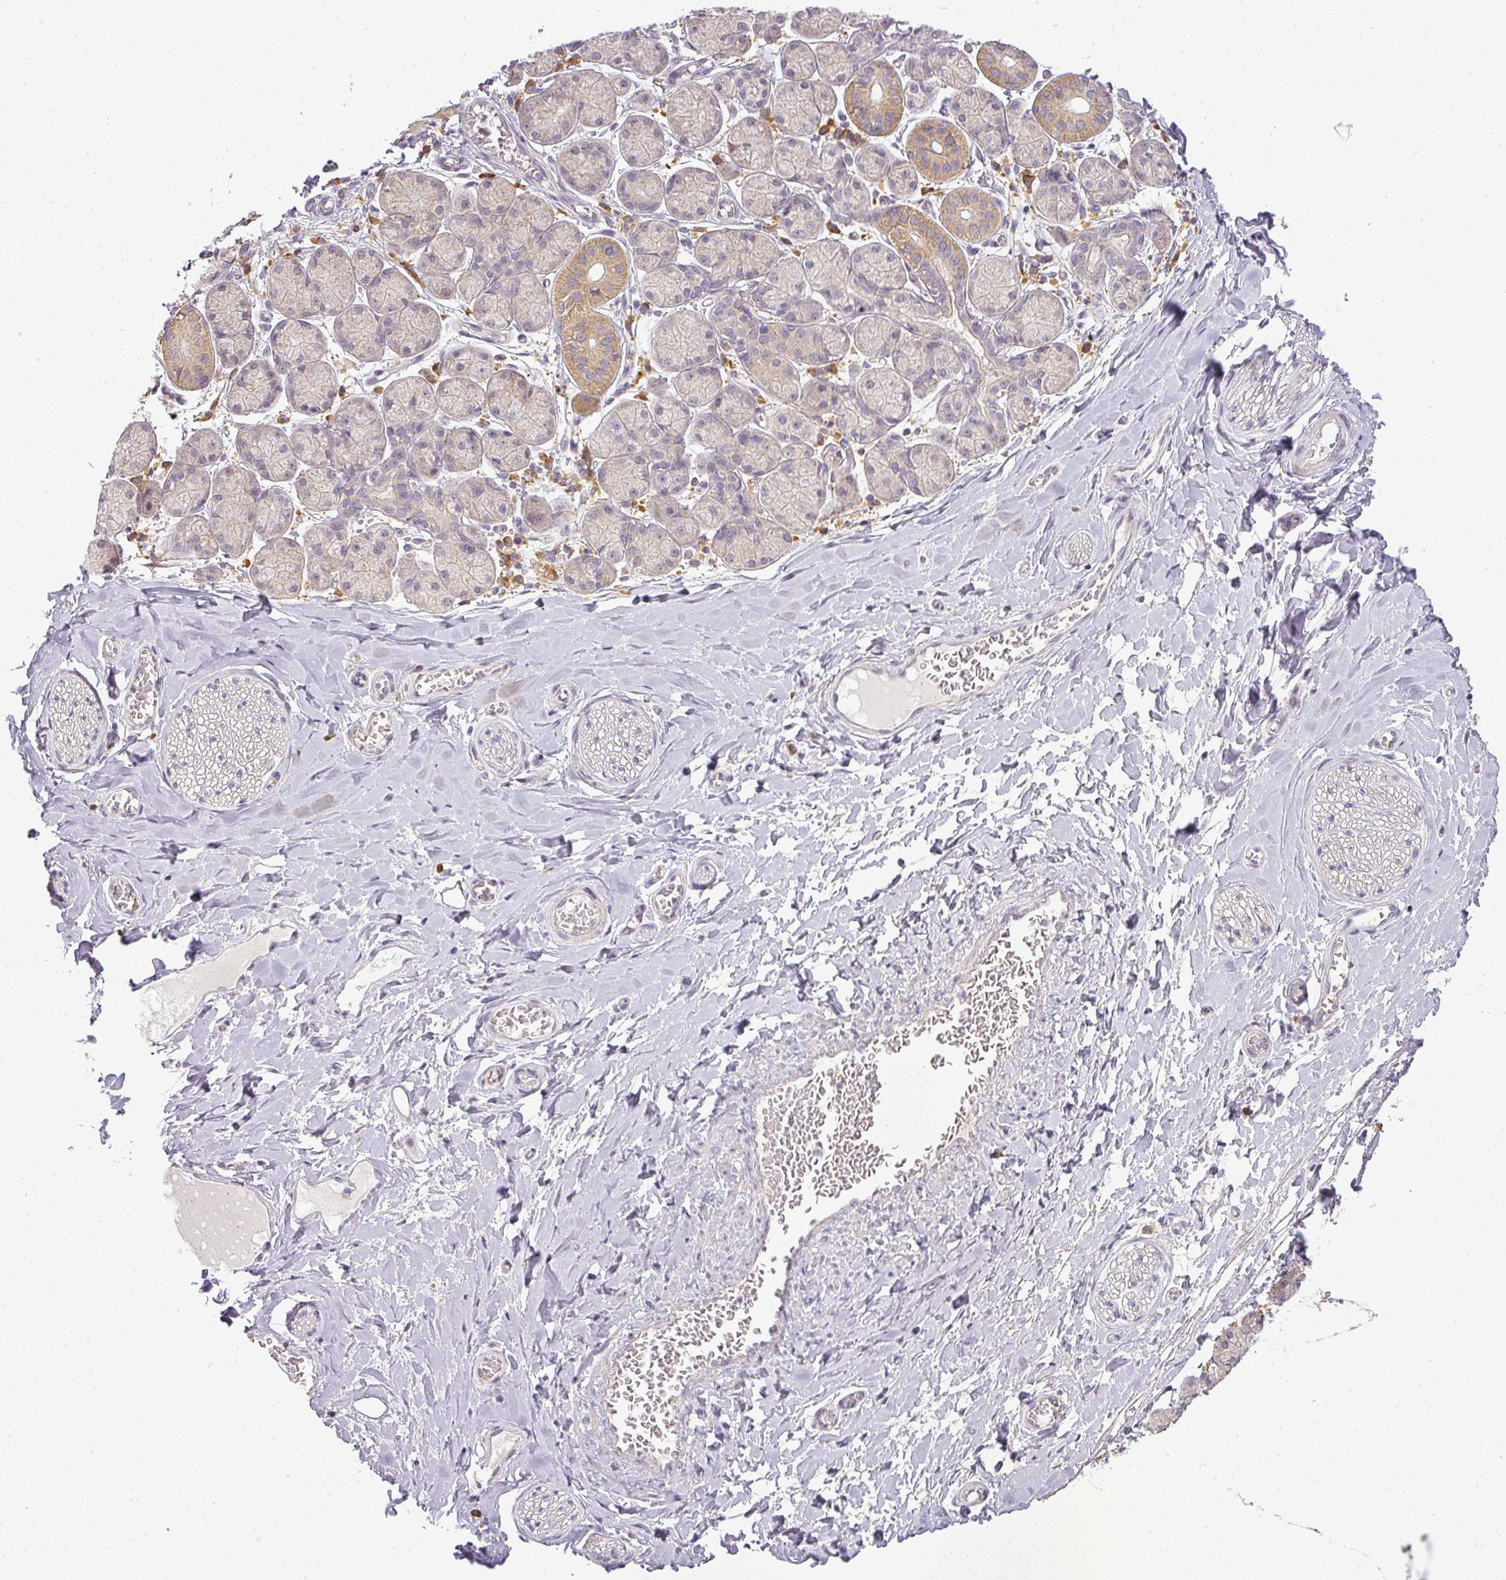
{"staining": {"intensity": "negative", "quantity": "none", "location": "none"}, "tissue": "adipose tissue", "cell_type": "Adipocytes", "image_type": "normal", "snomed": [{"axis": "morphology", "description": "Normal tissue, NOS"}, {"axis": "topography", "description": "Salivary gland"}, {"axis": "topography", "description": "Peripheral nerve tissue"}], "caption": "This is an immunohistochemistry (IHC) histopathology image of unremarkable human adipose tissue. There is no positivity in adipocytes.", "gene": "LY75", "patient": {"sex": "female", "age": 24}}